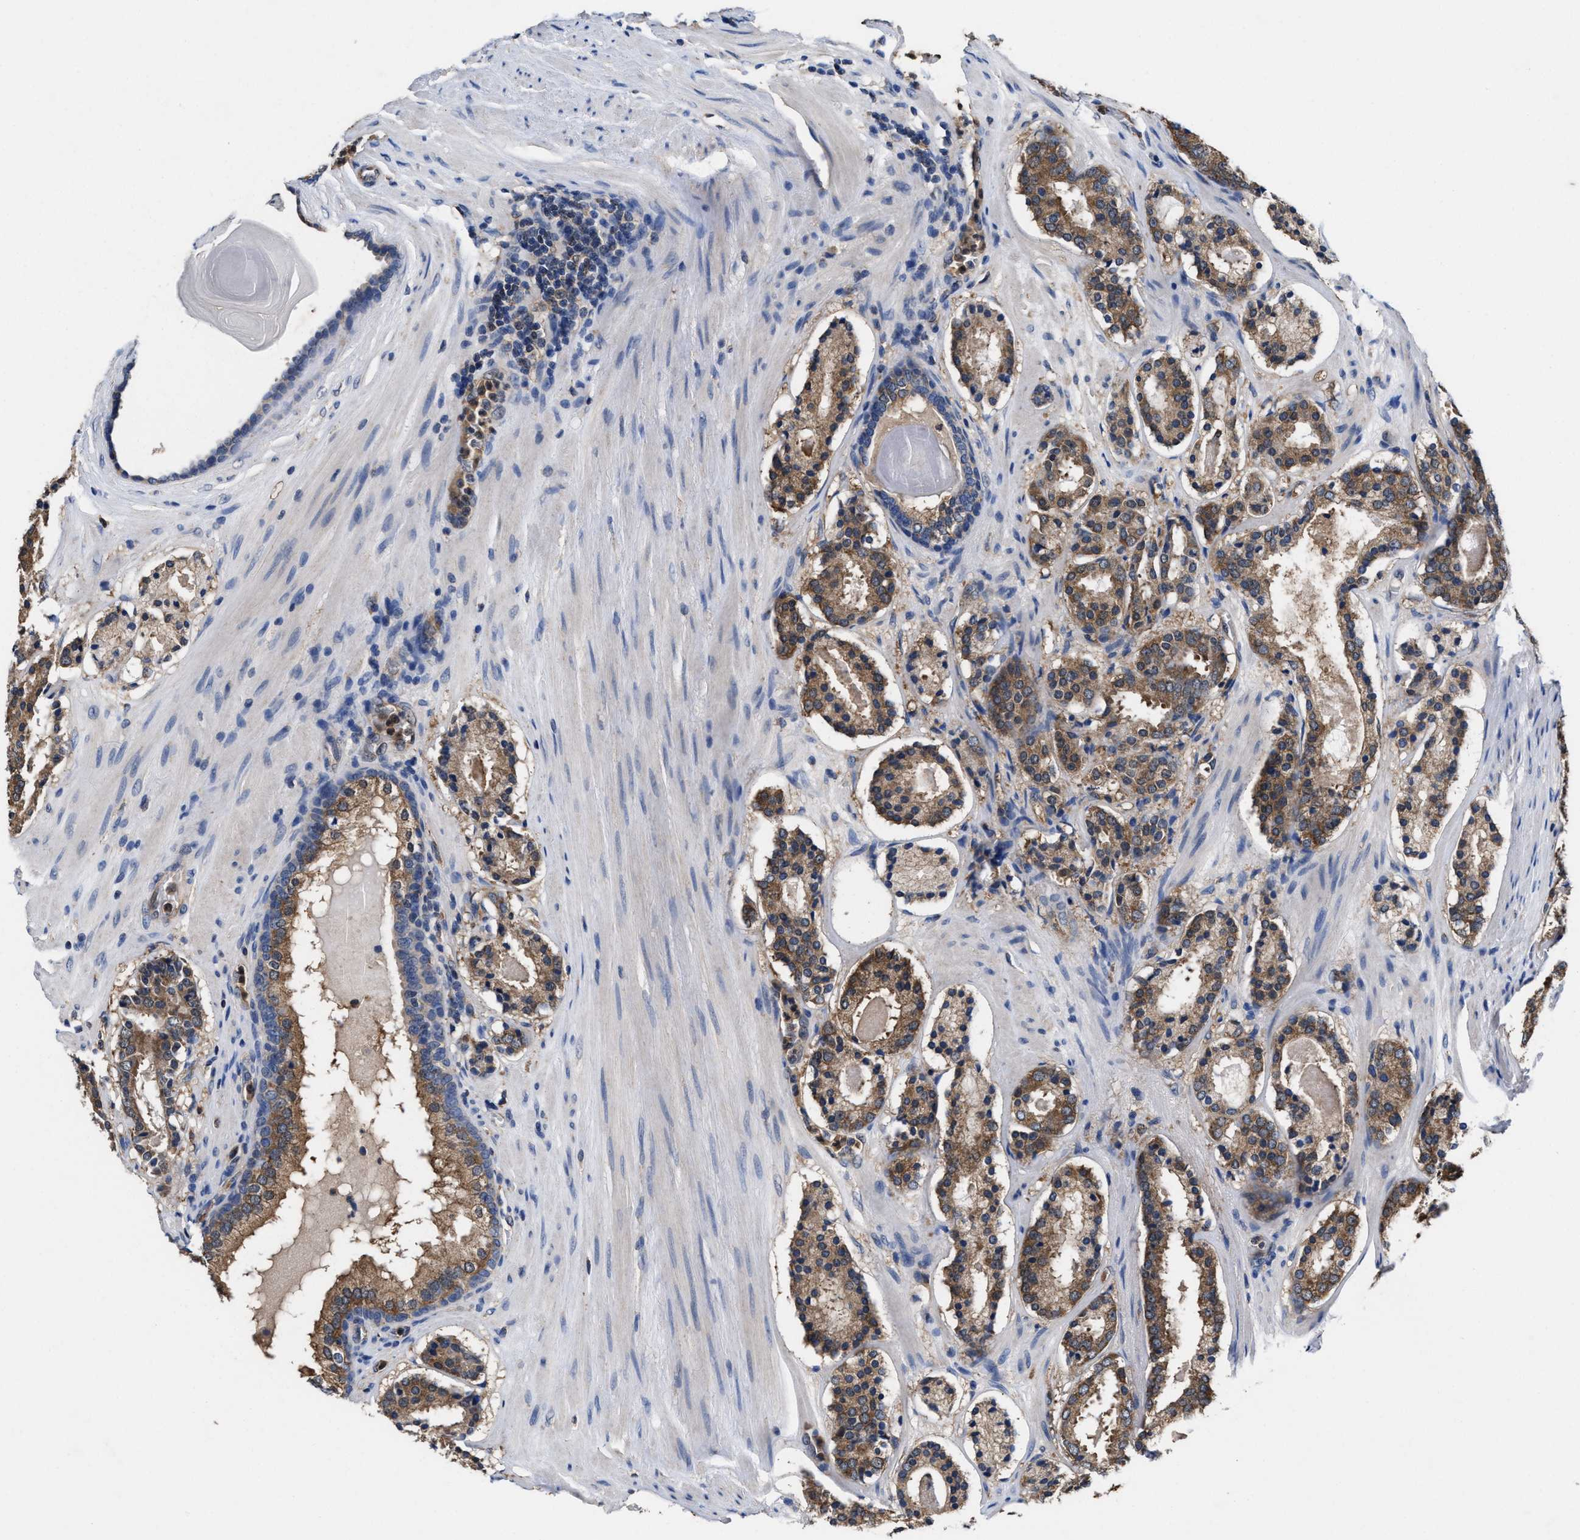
{"staining": {"intensity": "moderate", "quantity": ">75%", "location": "cytoplasmic/membranous"}, "tissue": "prostate cancer", "cell_type": "Tumor cells", "image_type": "cancer", "snomed": [{"axis": "morphology", "description": "Adenocarcinoma, Low grade"}, {"axis": "topography", "description": "Prostate"}], "caption": "High-power microscopy captured an immunohistochemistry histopathology image of prostate low-grade adenocarcinoma, revealing moderate cytoplasmic/membranous positivity in about >75% of tumor cells.", "gene": "ACLY", "patient": {"sex": "male", "age": 69}}